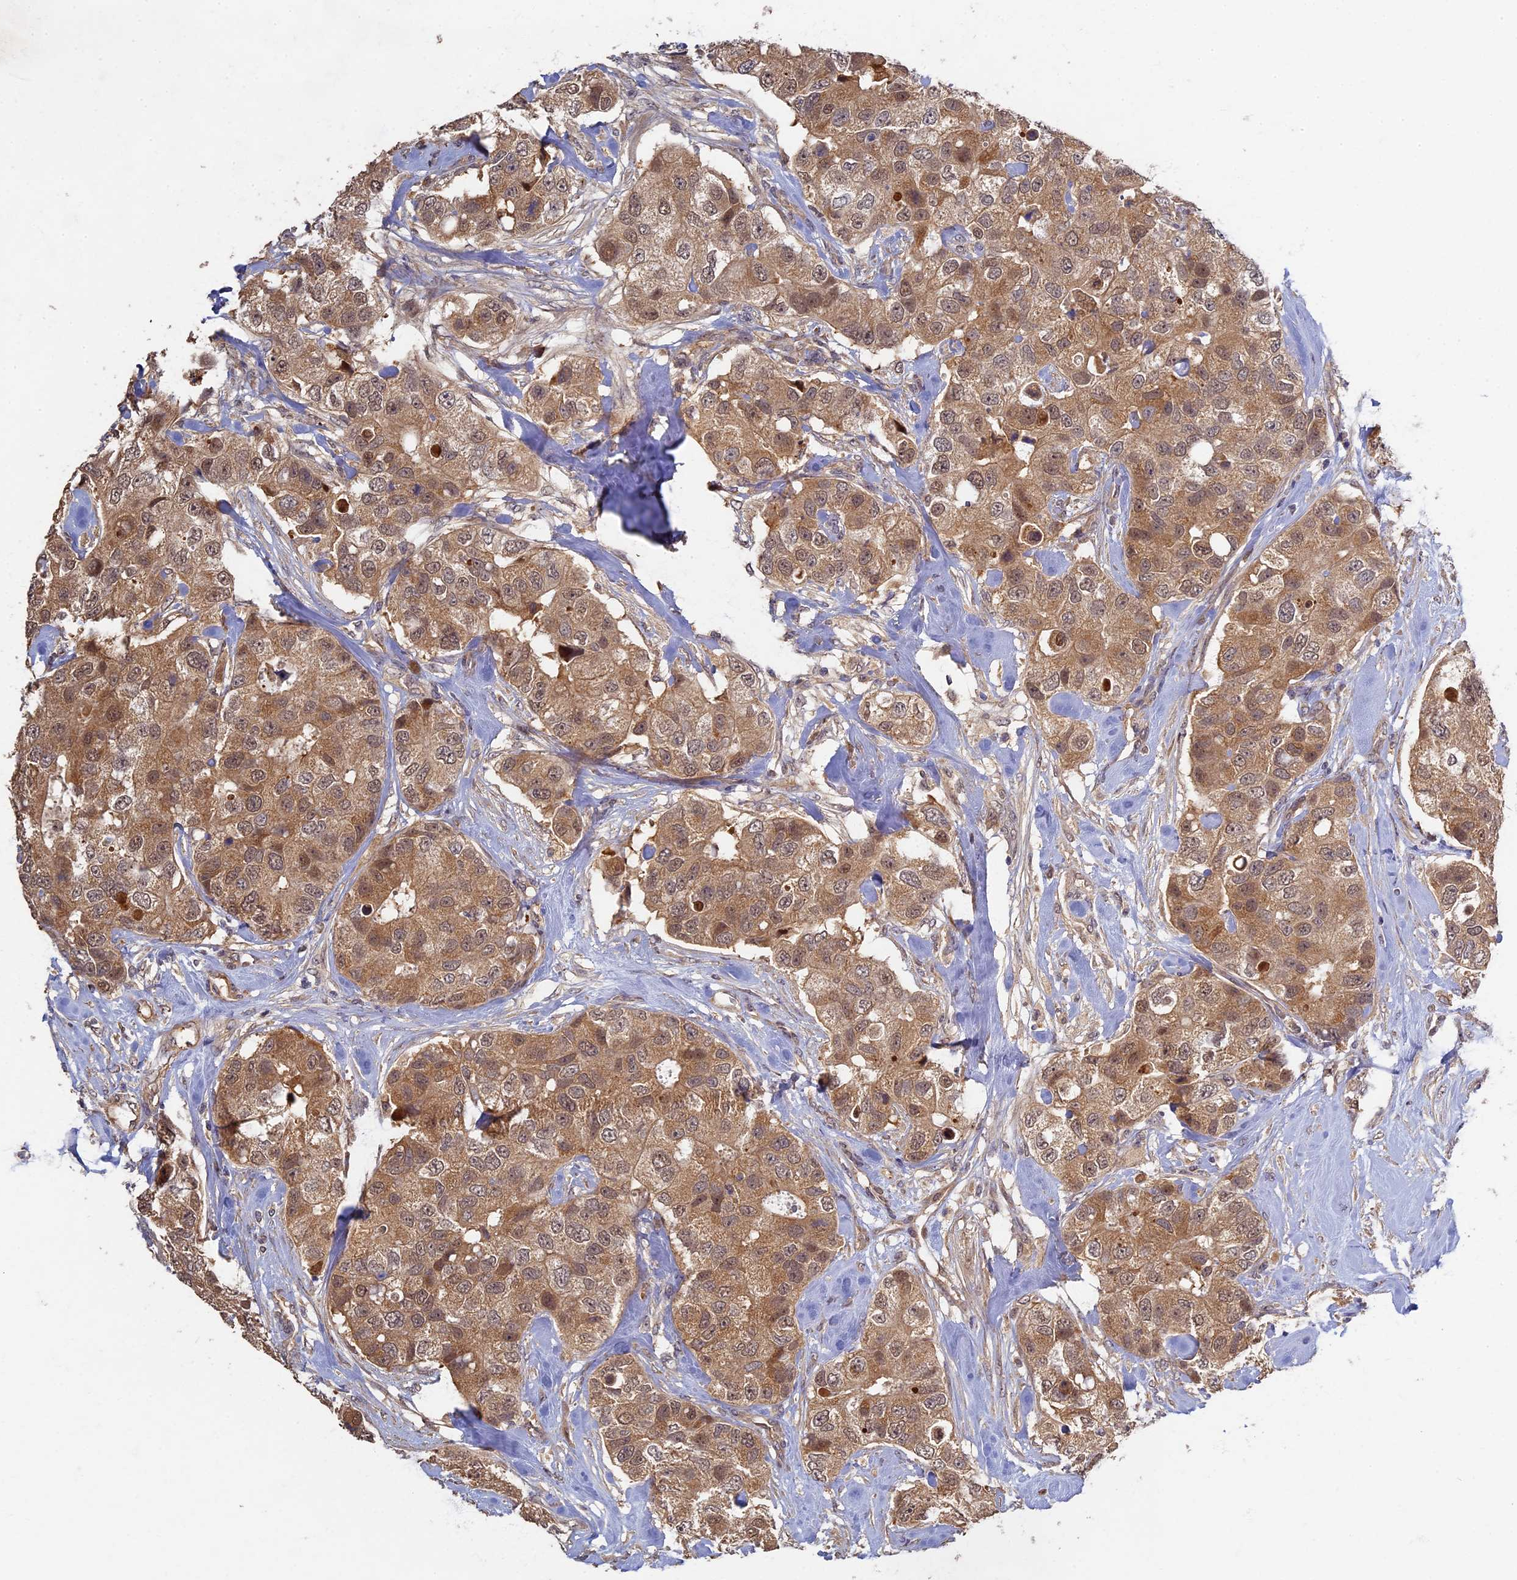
{"staining": {"intensity": "moderate", "quantity": ">75%", "location": "cytoplasmic/membranous,nuclear"}, "tissue": "breast cancer", "cell_type": "Tumor cells", "image_type": "cancer", "snomed": [{"axis": "morphology", "description": "Duct carcinoma"}, {"axis": "topography", "description": "Breast"}], "caption": "Infiltrating ductal carcinoma (breast) stained with IHC exhibits moderate cytoplasmic/membranous and nuclear expression in about >75% of tumor cells.", "gene": "RSPH3", "patient": {"sex": "female", "age": 62}}